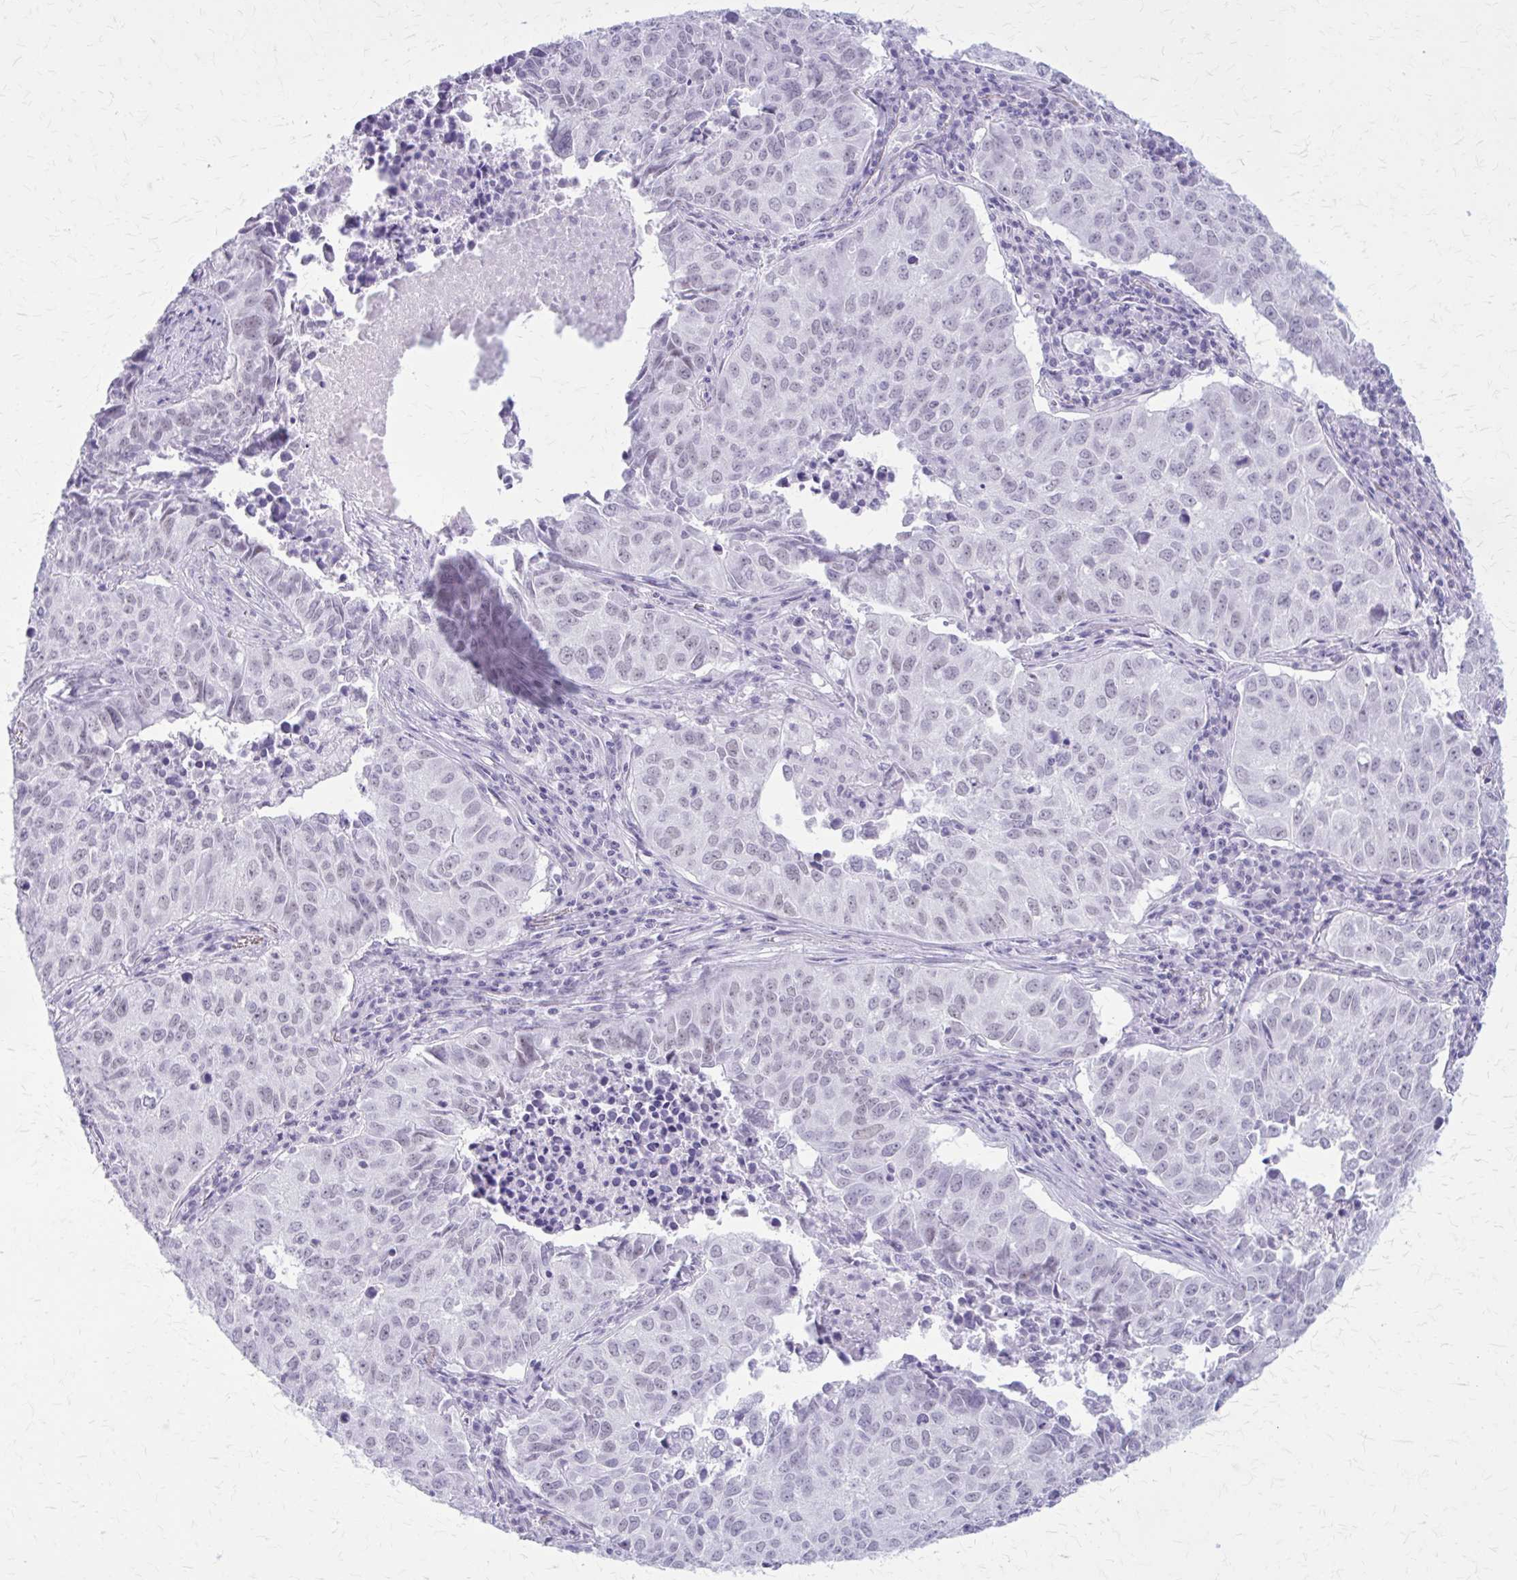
{"staining": {"intensity": "negative", "quantity": "none", "location": "none"}, "tissue": "lung cancer", "cell_type": "Tumor cells", "image_type": "cancer", "snomed": [{"axis": "morphology", "description": "Adenocarcinoma, NOS"}, {"axis": "topography", "description": "Lung"}], "caption": "Immunohistochemistry (IHC) of lung cancer (adenocarcinoma) shows no positivity in tumor cells.", "gene": "GAD1", "patient": {"sex": "female", "age": 50}}